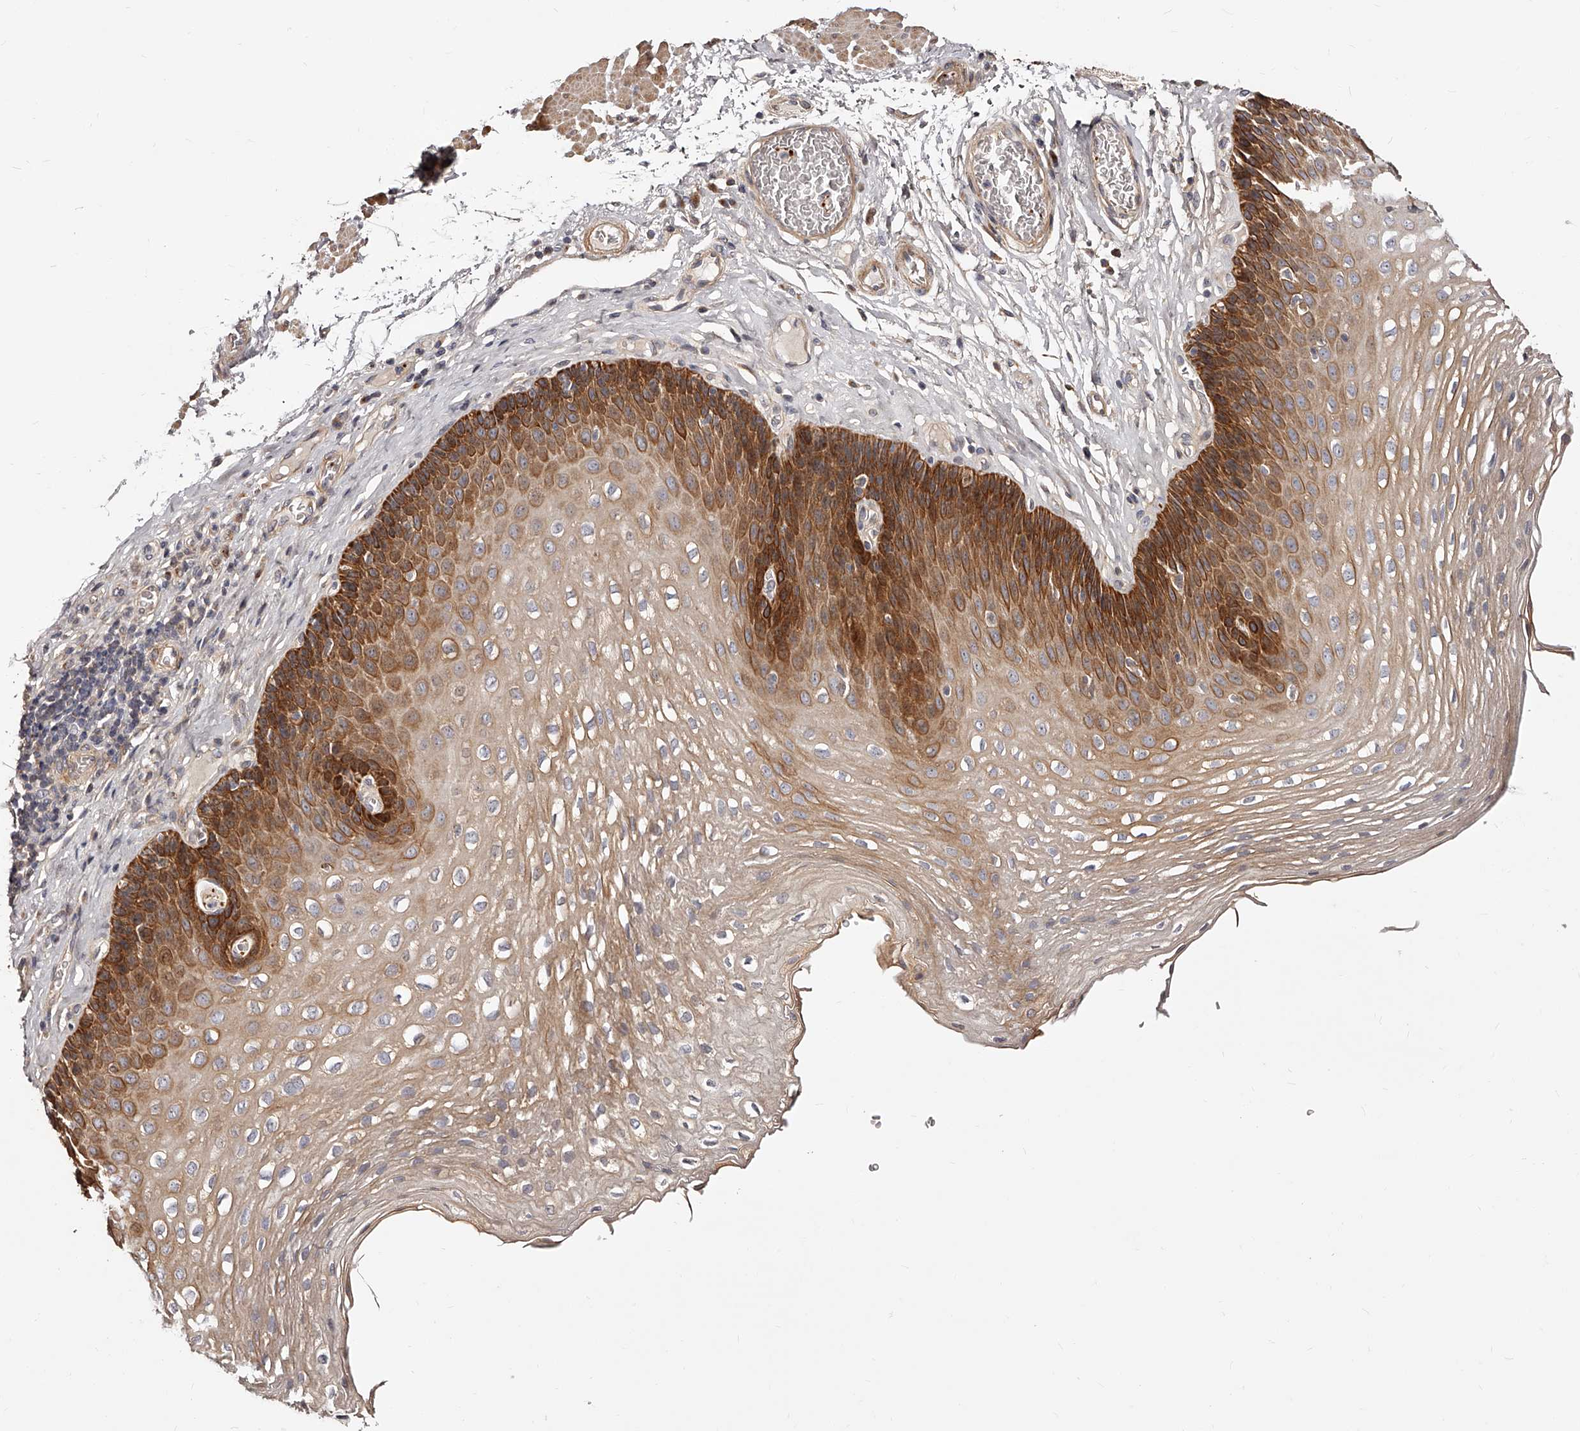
{"staining": {"intensity": "strong", "quantity": "25%-75%", "location": "cytoplasmic/membranous"}, "tissue": "esophagus", "cell_type": "Squamous epithelial cells", "image_type": "normal", "snomed": [{"axis": "morphology", "description": "Normal tissue, NOS"}, {"axis": "topography", "description": "Esophagus"}], "caption": "Brown immunohistochemical staining in unremarkable human esophagus demonstrates strong cytoplasmic/membranous expression in approximately 25%-75% of squamous epithelial cells.", "gene": "ZNF502", "patient": {"sex": "female", "age": 66}}